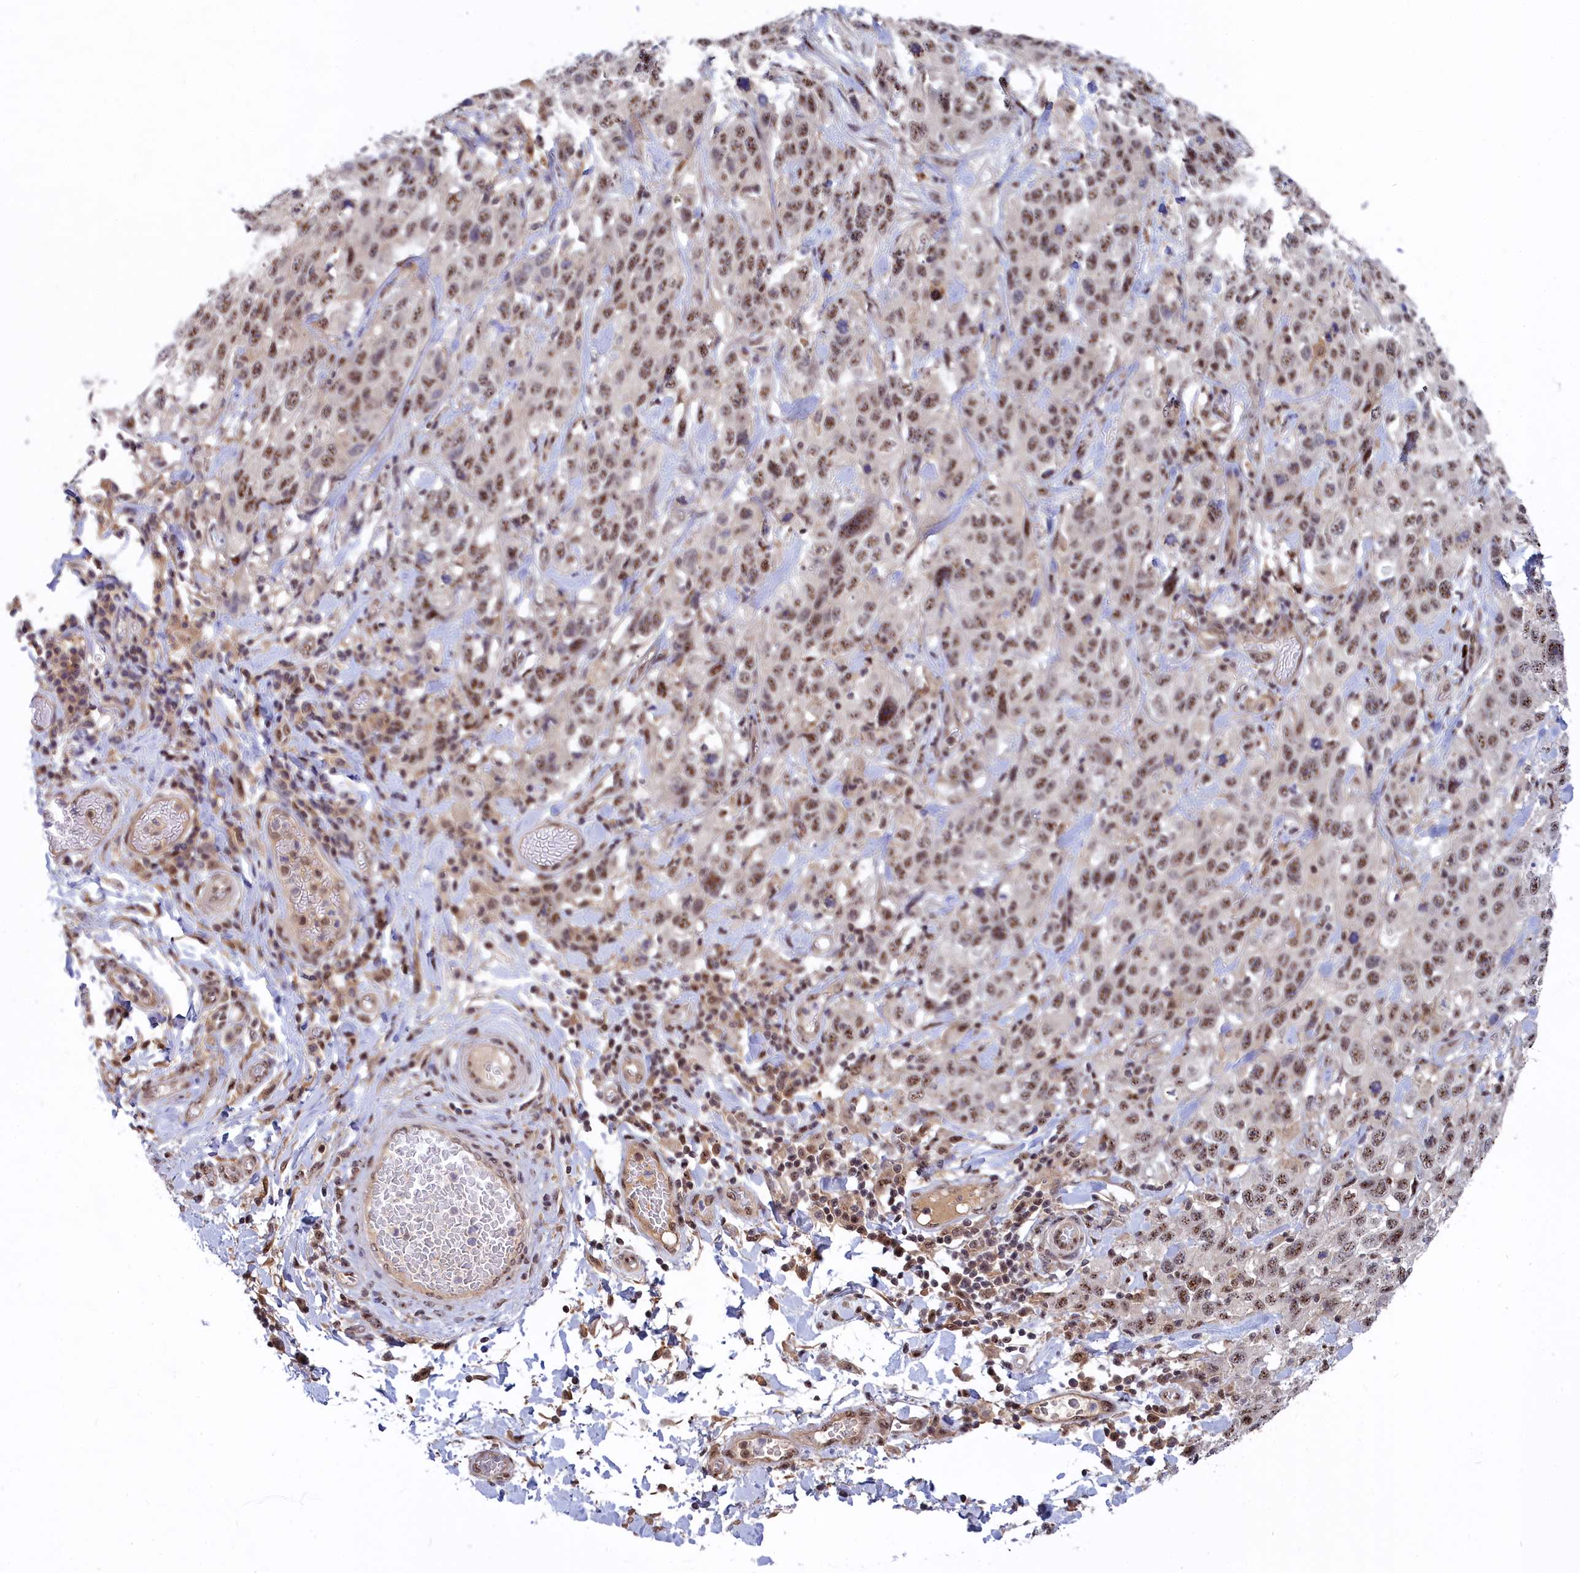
{"staining": {"intensity": "moderate", "quantity": ">75%", "location": "nuclear"}, "tissue": "stomach cancer", "cell_type": "Tumor cells", "image_type": "cancer", "snomed": [{"axis": "morphology", "description": "Normal tissue, NOS"}, {"axis": "morphology", "description": "Adenocarcinoma, NOS"}, {"axis": "topography", "description": "Lymph node"}, {"axis": "topography", "description": "Stomach"}], "caption": "Protein staining shows moderate nuclear staining in about >75% of tumor cells in stomach cancer. (Brightfield microscopy of DAB IHC at high magnification).", "gene": "TAB1", "patient": {"sex": "male", "age": 48}}